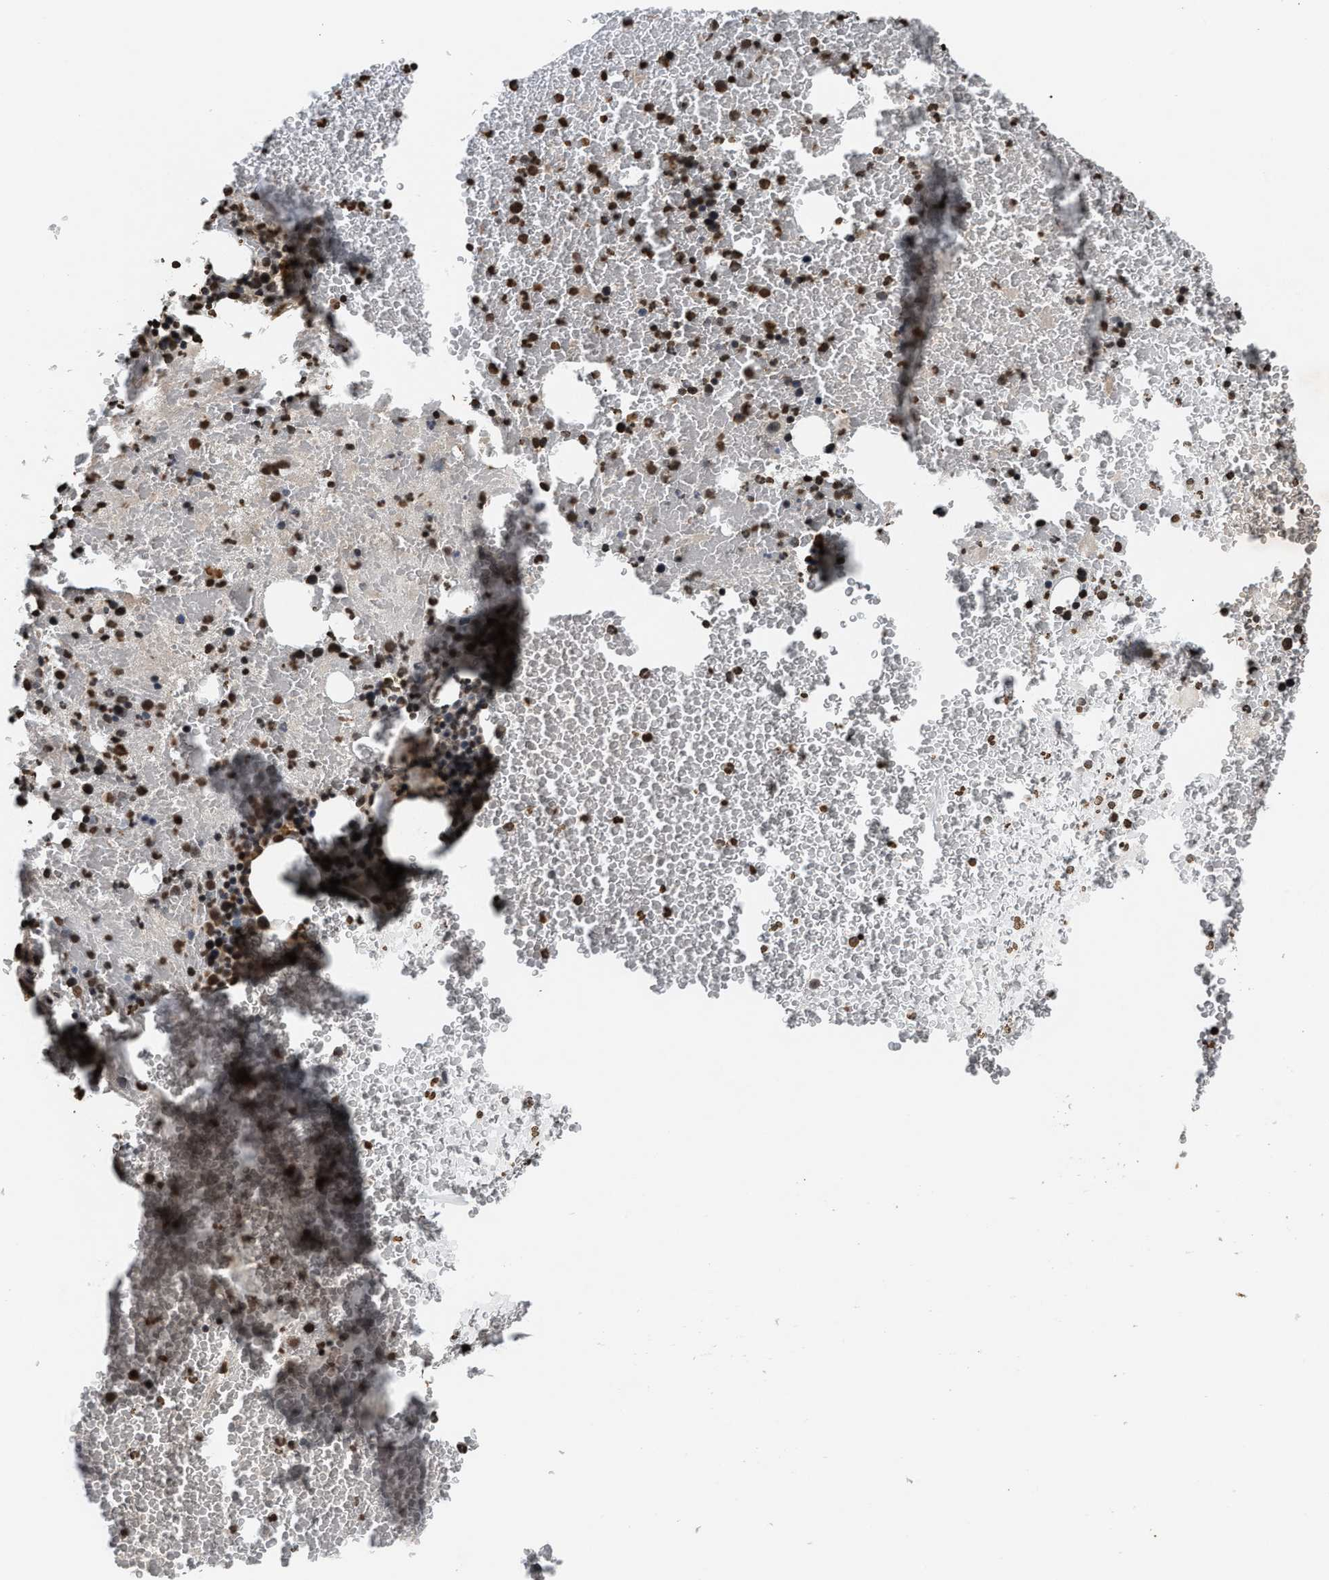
{"staining": {"intensity": "strong", "quantity": ">75%", "location": "nuclear"}, "tissue": "bone marrow", "cell_type": "Hematopoietic cells", "image_type": "normal", "snomed": [{"axis": "morphology", "description": "Normal tissue, NOS"}, {"axis": "morphology", "description": "Inflammation, NOS"}, {"axis": "topography", "description": "Bone marrow"}], "caption": "Human bone marrow stained for a protein (brown) displays strong nuclear positive expression in about >75% of hematopoietic cells.", "gene": "DNASE1L3", "patient": {"sex": "male", "age": 47}}